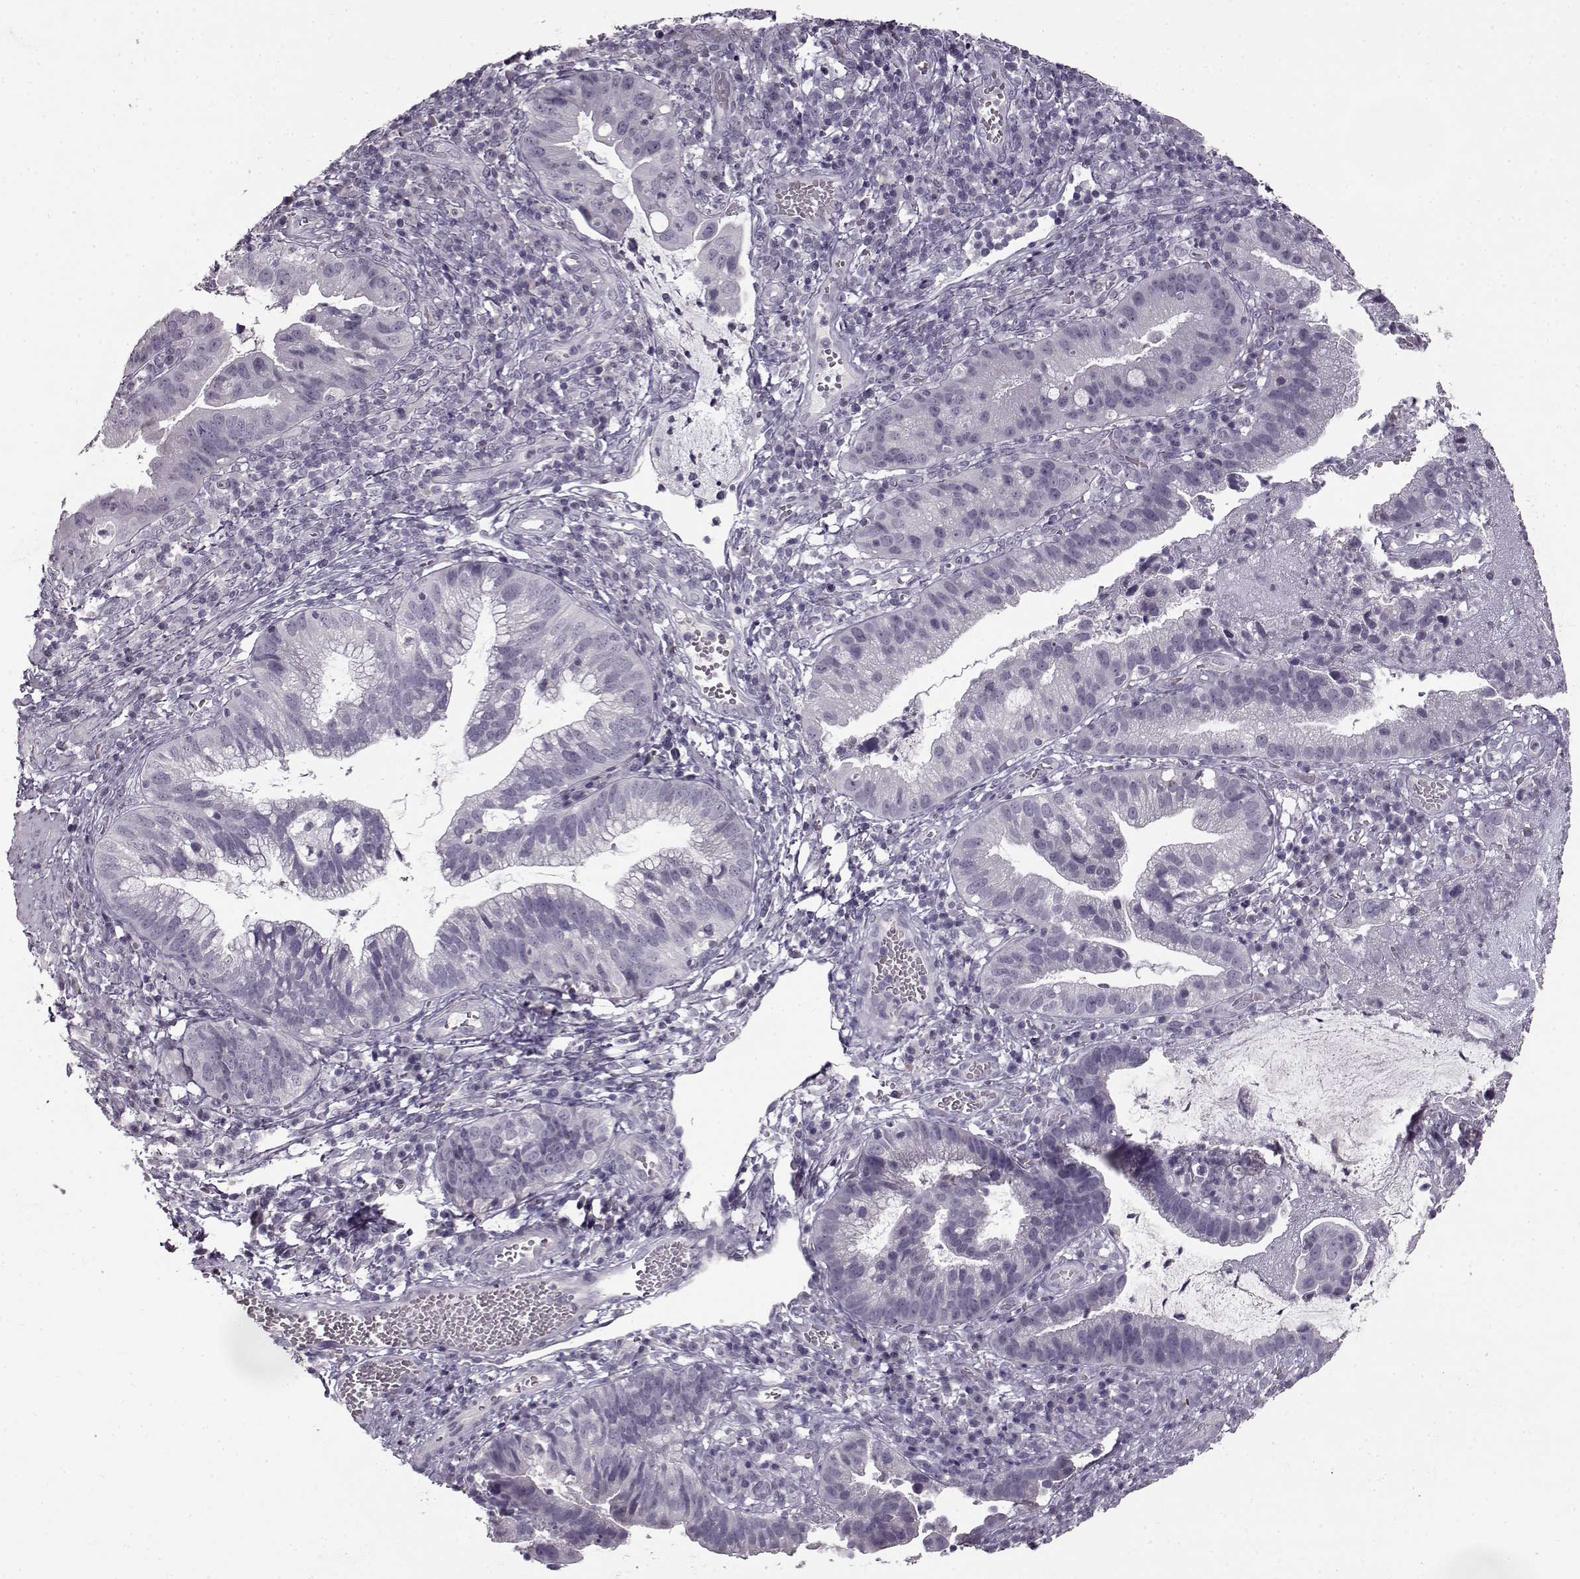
{"staining": {"intensity": "negative", "quantity": "none", "location": "none"}, "tissue": "cervical cancer", "cell_type": "Tumor cells", "image_type": "cancer", "snomed": [{"axis": "morphology", "description": "Adenocarcinoma, NOS"}, {"axis": "topography", "description": "Cervix"}], "caption": "Immunohistochemistry (IHC) of cervical cancer (adenocarcinoma) displays no expression in tumor cells. Brightfield microscopy of immunohistochemistry stained with DAB (brown) and hematoxylin (blue), captured at high magnification.", "gene": "FSHB", "patient": {"sex": "female", "age": 34}}